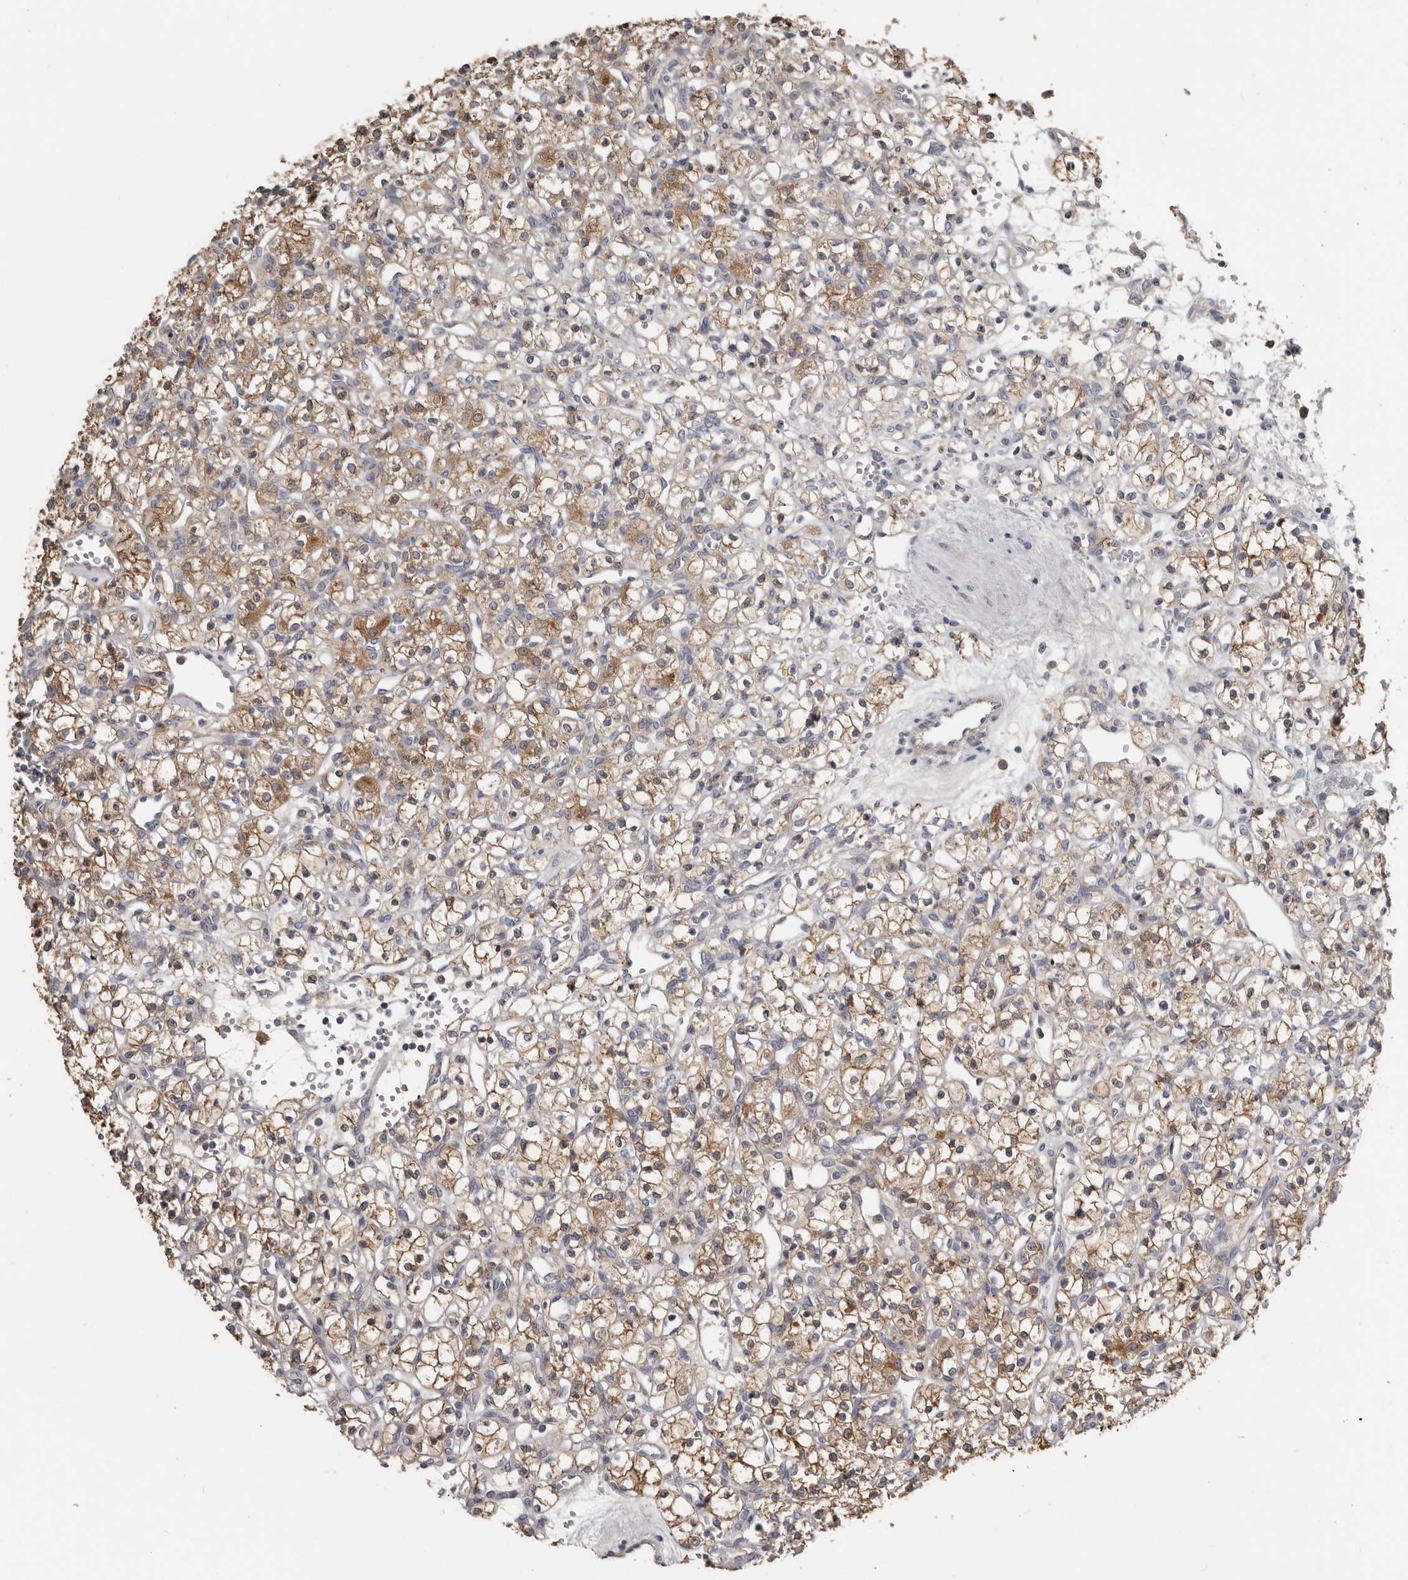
{"staining": {"intensity": "moderate", "quantity": ">75%", "location": "cytoplasmic/membranous"}, "tissue": "renal cancer", "cell_type": "Tumor cells", "image_type": "cancer", "snomed": [{"axis": "morphology", "description": "Adenocarcinoma, NOS"}, {"axis": "topography", "description": "Kidney"}], "caption": "A medium amount of moderate cytoplasmic/membranous expression is appreciated in approximately >75% of tumor cells in adenocarcinoma (renal) tissue.", "gene": "KCNJ8", "patient": {"sex": "female", "age": 59}}